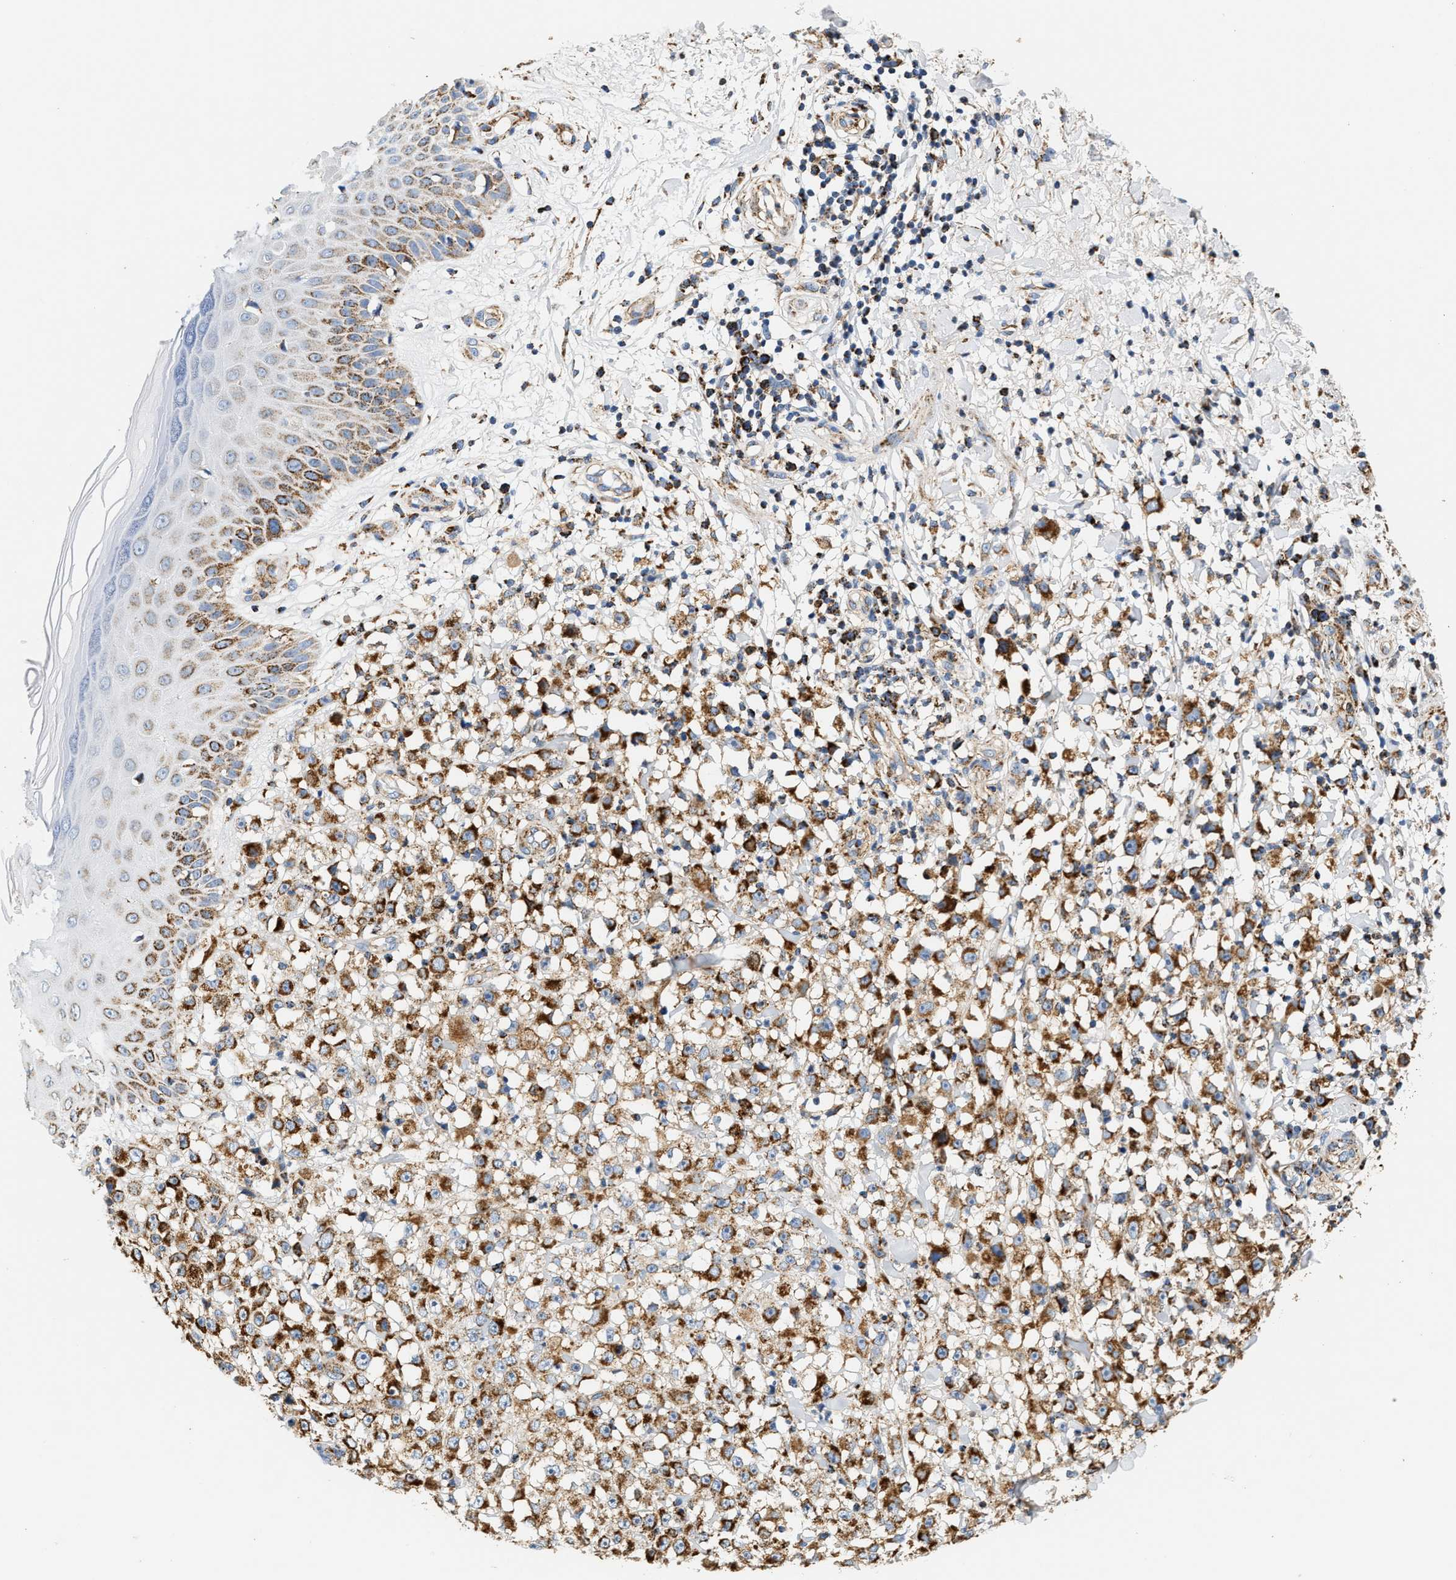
{"staining": {"intensity": "moderate", "quantity": ">75%", "location": "cytoplasmic/membranous"}, "tissue": "melanoma", "cell_type": "Tumor cells", "image_type": "cancer", "snomed": [{"axis": "morphology", "description": "Malignant melanoma, NOS"}, {"axis": "topography", "description": "Skin"}], "caption": "A histopathology image of malignant melanoma stained for a protein shows moderate cytoplasmic/membranous brown staining in tumor cells.", "gene": "SHMT2", "patient": {"sex": "female", "age": 82}}